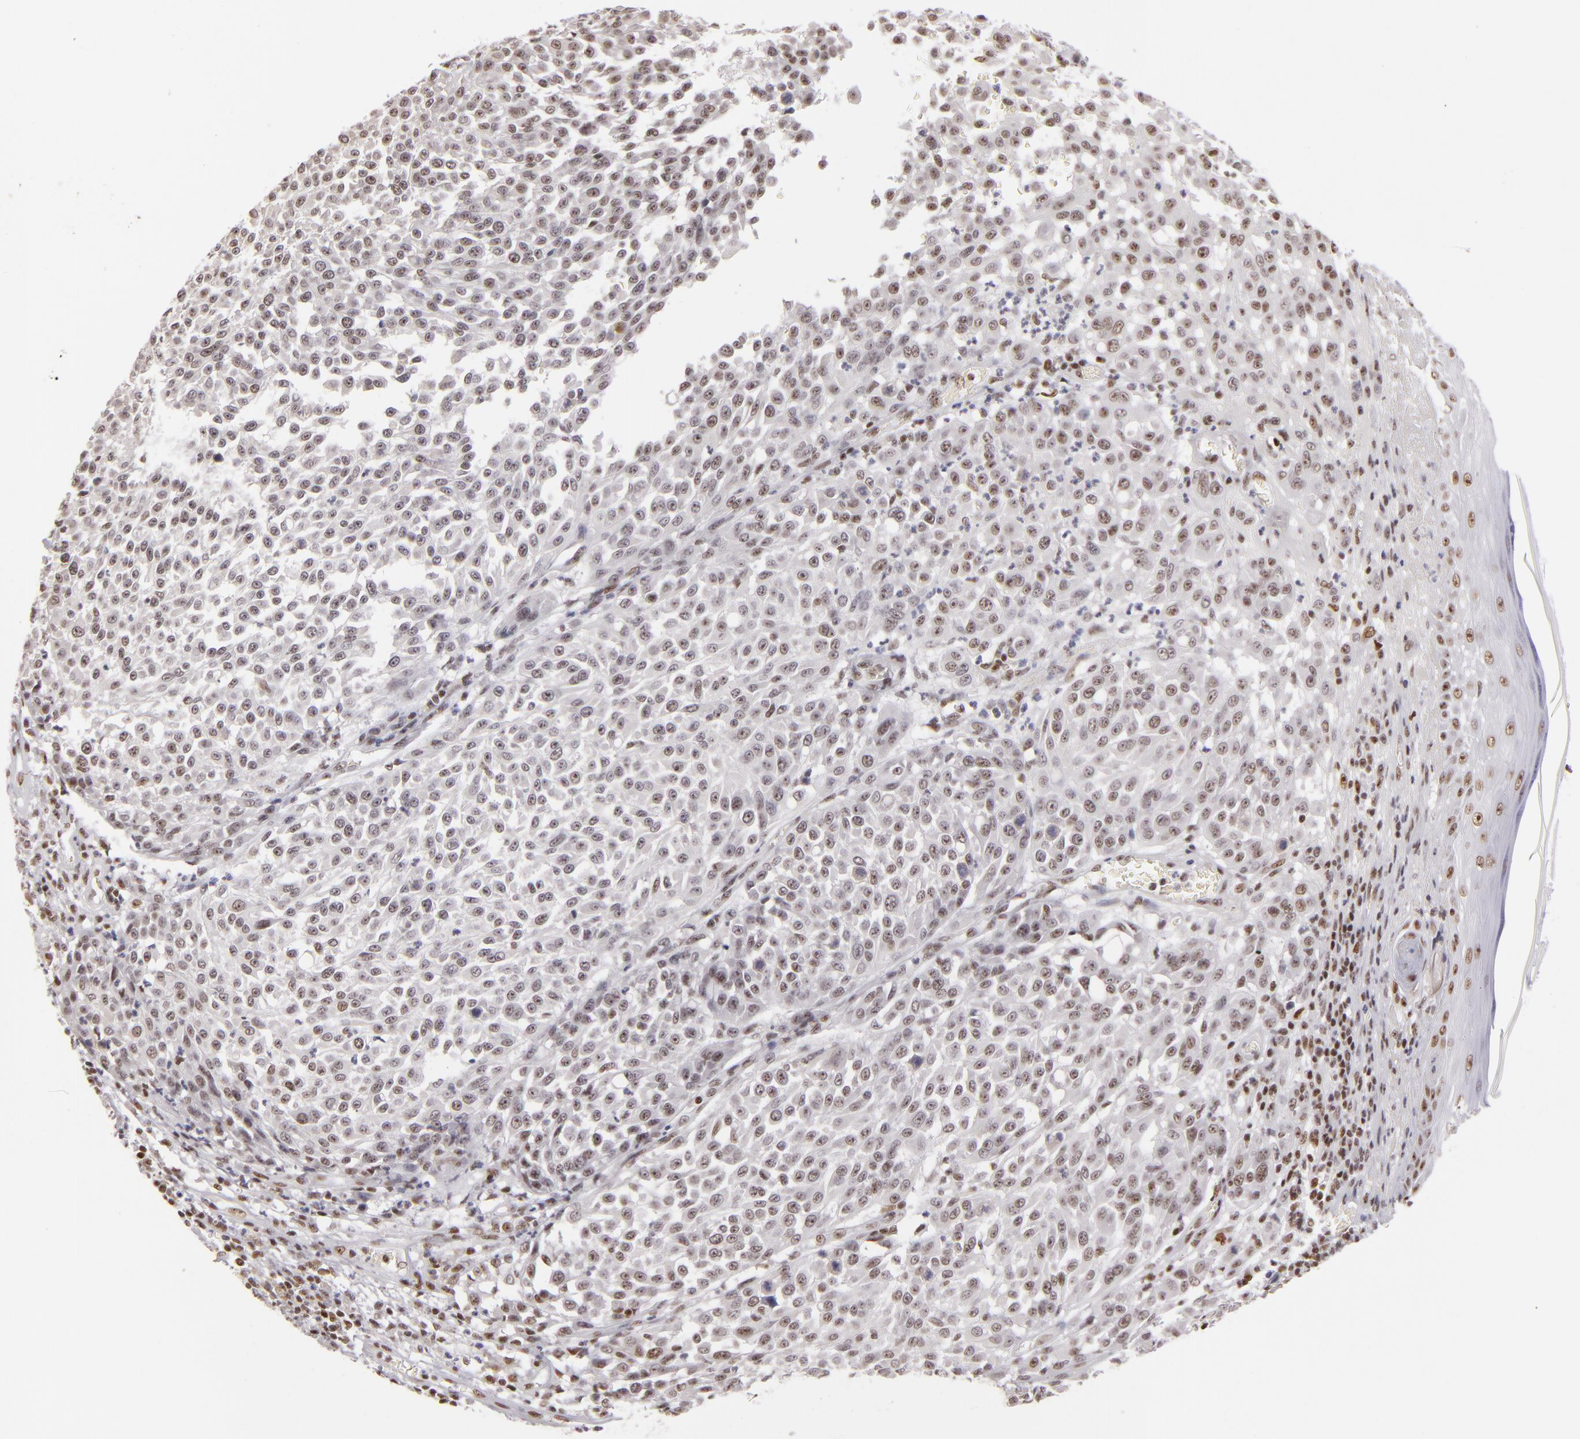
{"staining": {"intensity": "moderate", "quantity": ">75%", "location": "nuclear"}, "tissue": "melanoma", "cell_type": "Tumor cells", "image_type": "cancer", "snomed": [{"axis": "morphology", "description": "Malignant melanoma, NOS"}, {"axis": "topography", "description": "Skin"}], "caption": "A medium amount of moderate nuclear expression is seen in approximately >75% of tumor cells in melanoma tissue.", "gene": "DAXX", "patient": {"sex": "female", "age": 49}}